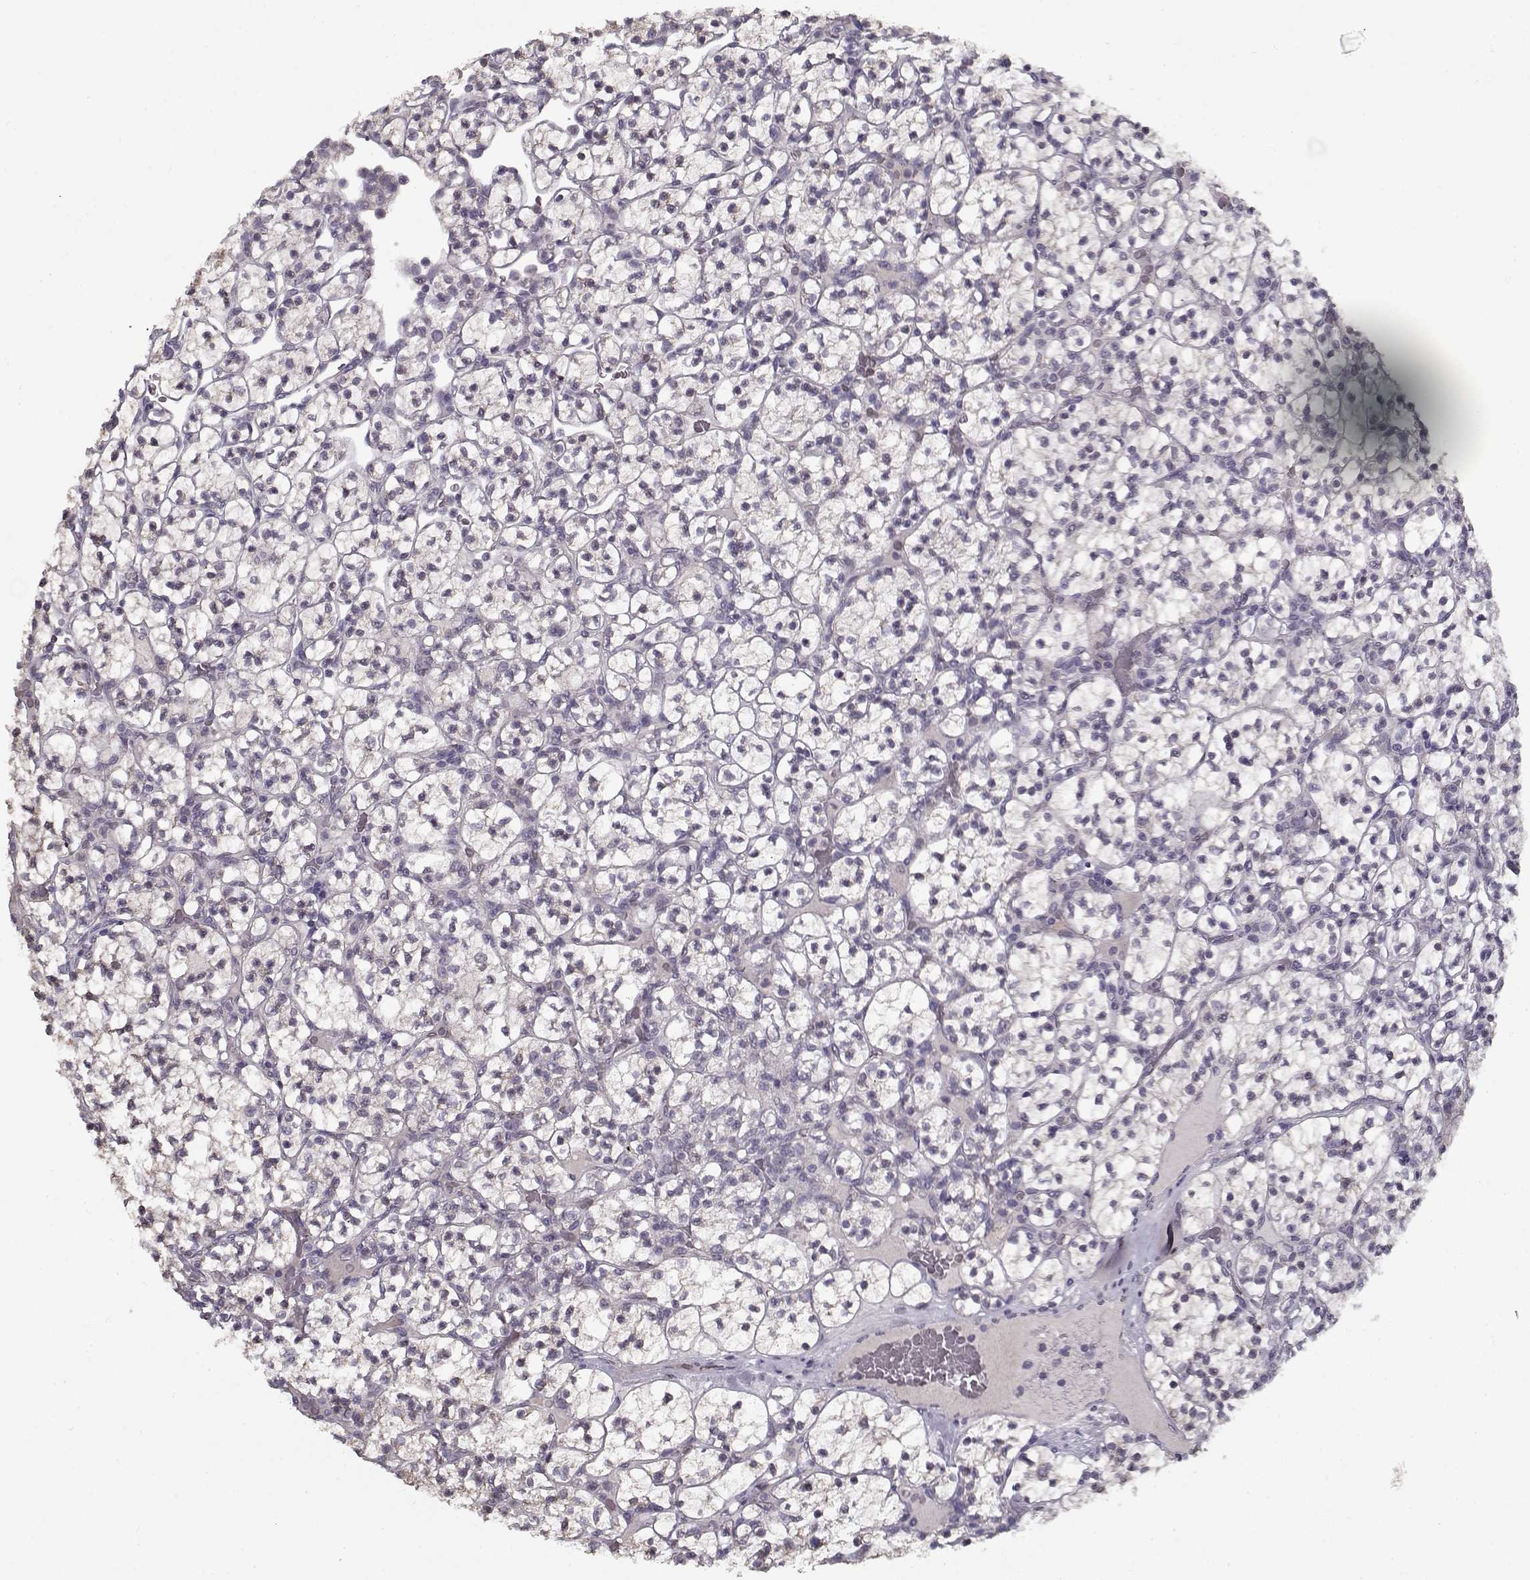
{"staining": {"intensity": "negative", "quantity": "none", "location": "none"}, "tissue": "renal cancer", "cell_type": "Tumor cells", "image_type": "cancer", "snomed": [{"axis": "morphology", "description": "Adenocarcinoma, NOS"}, {"axis": "topography", "description": "Kidney"}], "caption": "Micrograph shows no protein staining in tumor cells of renal cancer tissue.", "gene": "LAMA2", "patient": {"sex": "female", "age": 89}}